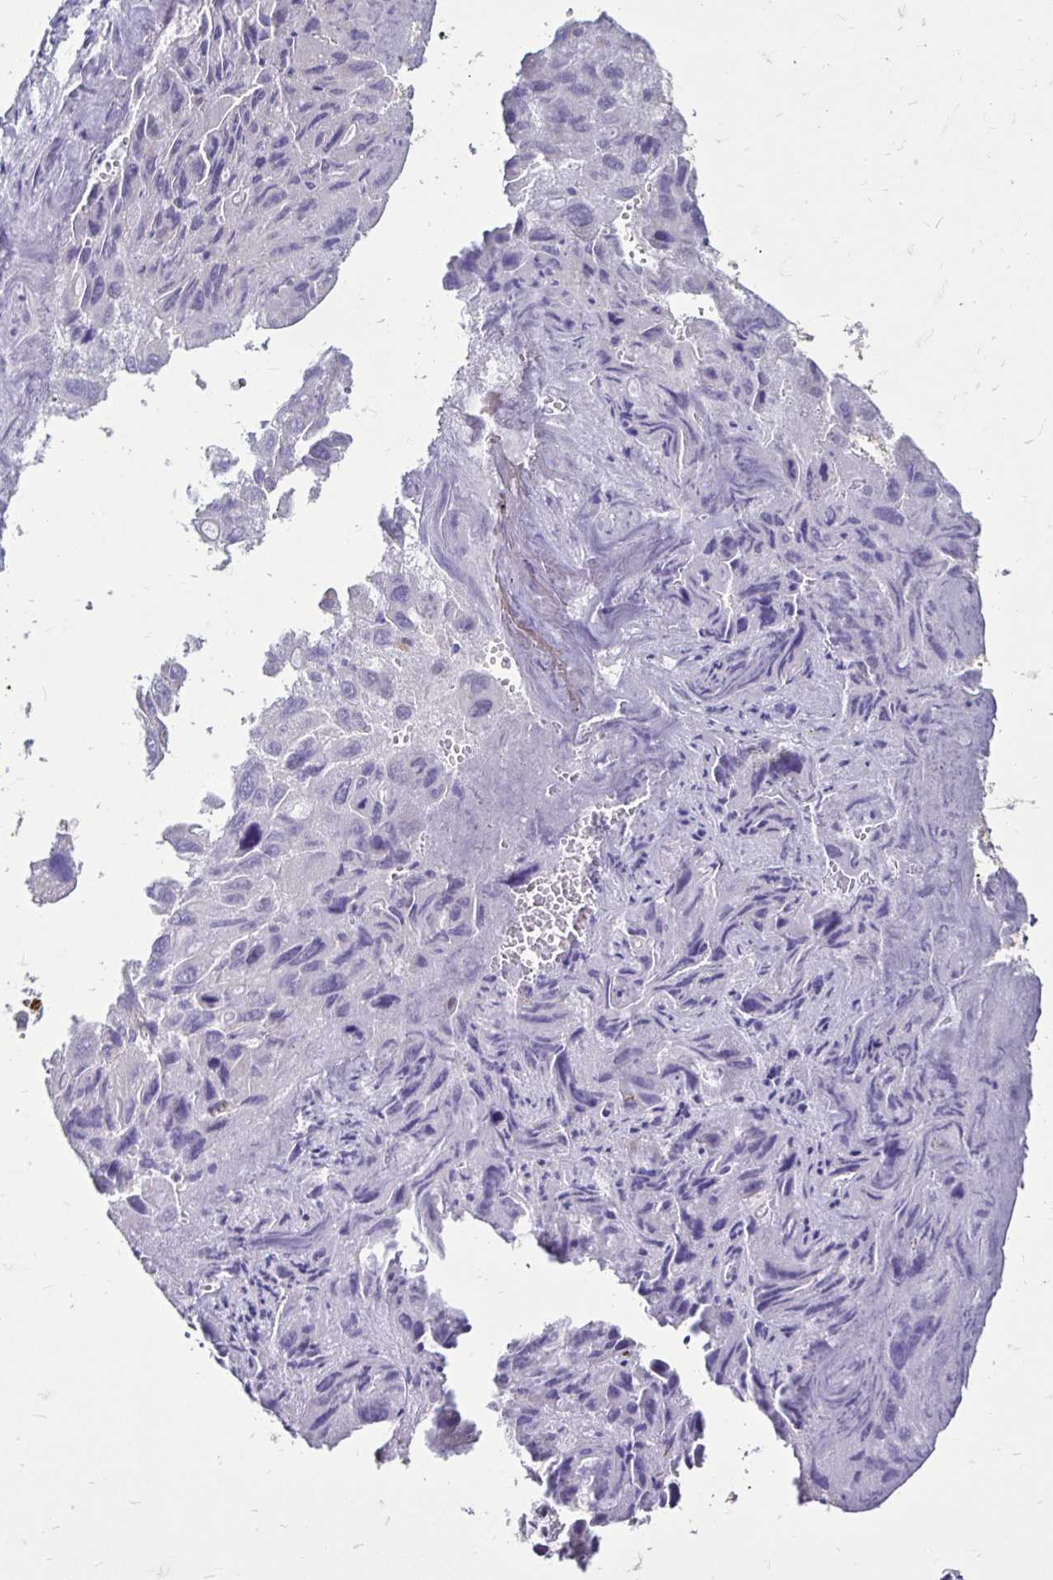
{"staining": {"intensity": "negative", "quantity": "none", "location": "none"}, "tissue": "liver cancer", "cell_type": "Tumor cells", "image_type": "cancer", "snomed": [{"axis": "morphology", "description": "Cholangiocarcinoma"}, {"axis": "topography", "description": "Liver"}], "caption": "Tumor cells show no significant protein positivity in liver cancer.", "gene": "EVPL", "patient": {"sex": "male", "age": 67}}